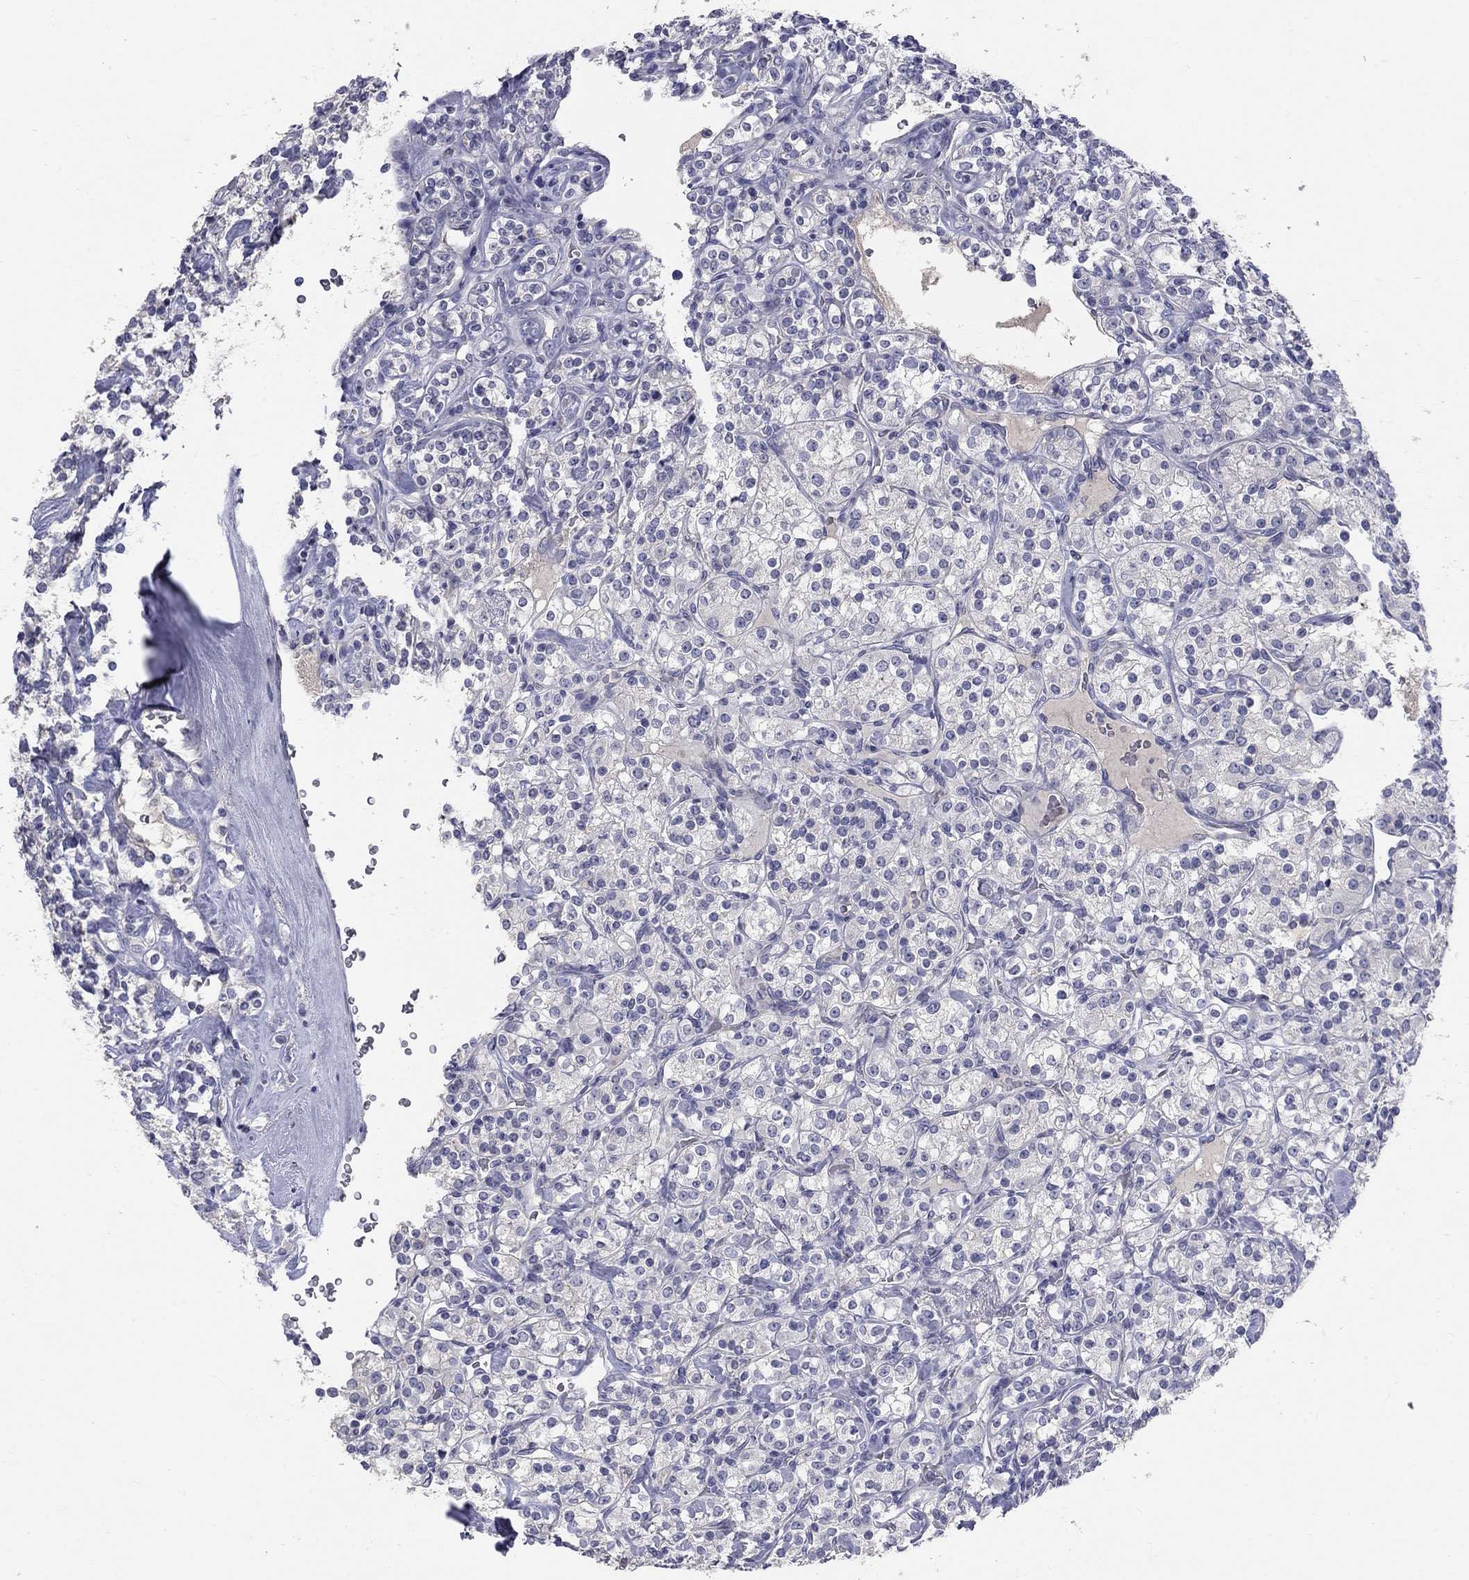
{"staining": {"intensity": "negative", "quantity": "none", "location": "none"}, "tissue": "renal cancer", "cell_type": "Tumor cells", "image_type": "cancer", "snomed": [{"axis": "morphology", "description": "Adenocarcinoma, NOS"}, {"axis": "topography", "description": "Kidney"}], "caption": "Tumor cells show no significant protein positivity in renal adenocarcinoma.", "gene": "PTH1R", "patient": {"sex": "male", "age": 77}}